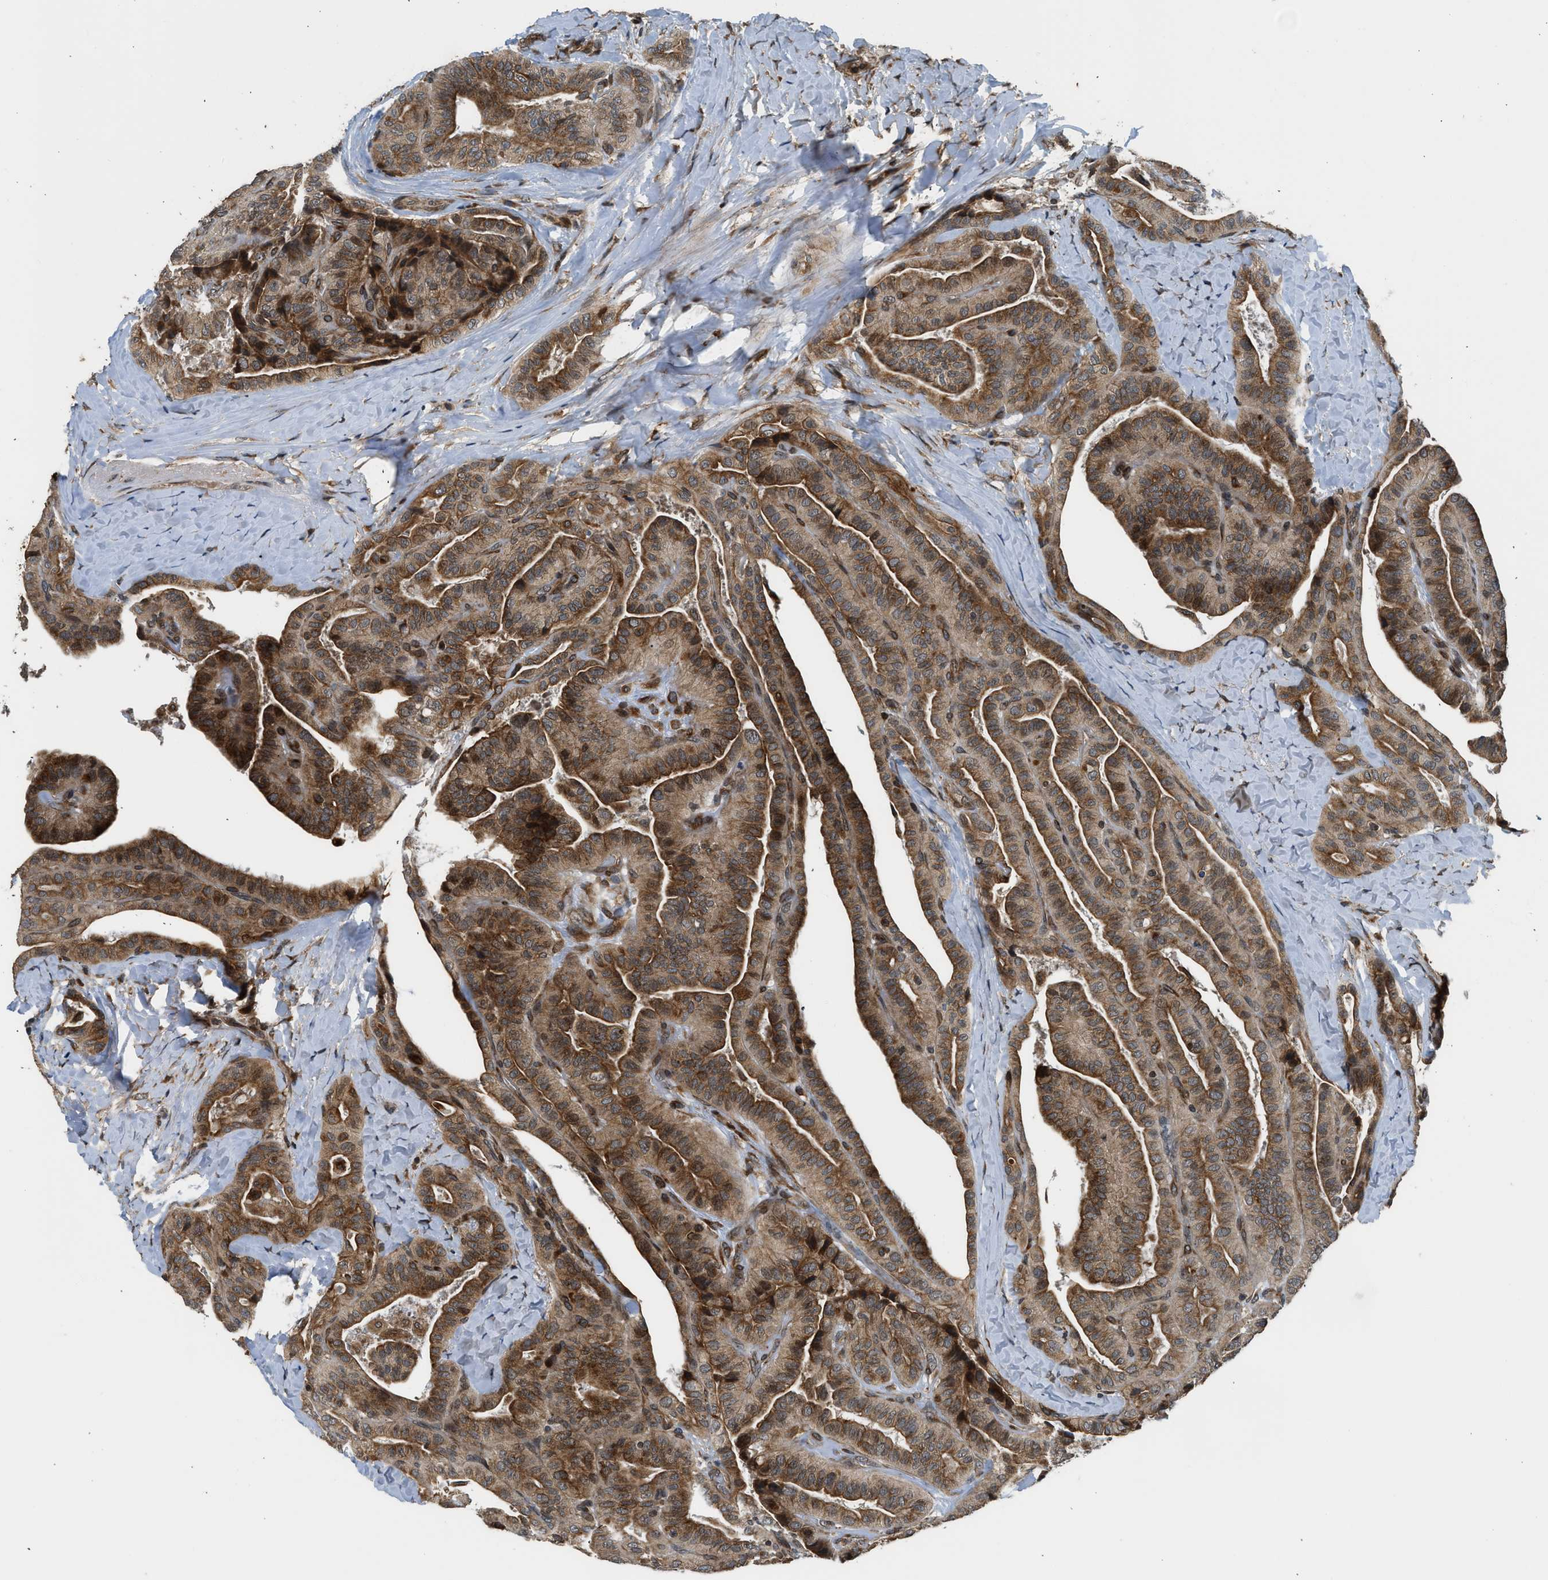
{"staining": {"intensity": "moderate", "quantity": ">75%", "location": "cytoplasmic/membranous"}, "tissue": "thyroid cancer", "cell_type": "Tumor cells", "image_type": "cancer", "snomed": [{"axis": "morphology", "description": "Papillary adenocarcinoma, NOS"}, {"axis": "topography", "description": "Thyroid gland"}], "caption": "IHC of human thyroid papillary adenocarcinoma reveals medium levels of moderate cytoplasmic/membranous staining in about >75% of tumor cells.", "gene": "RETREG3", "patient": {"sex": "male", "age": 77}}